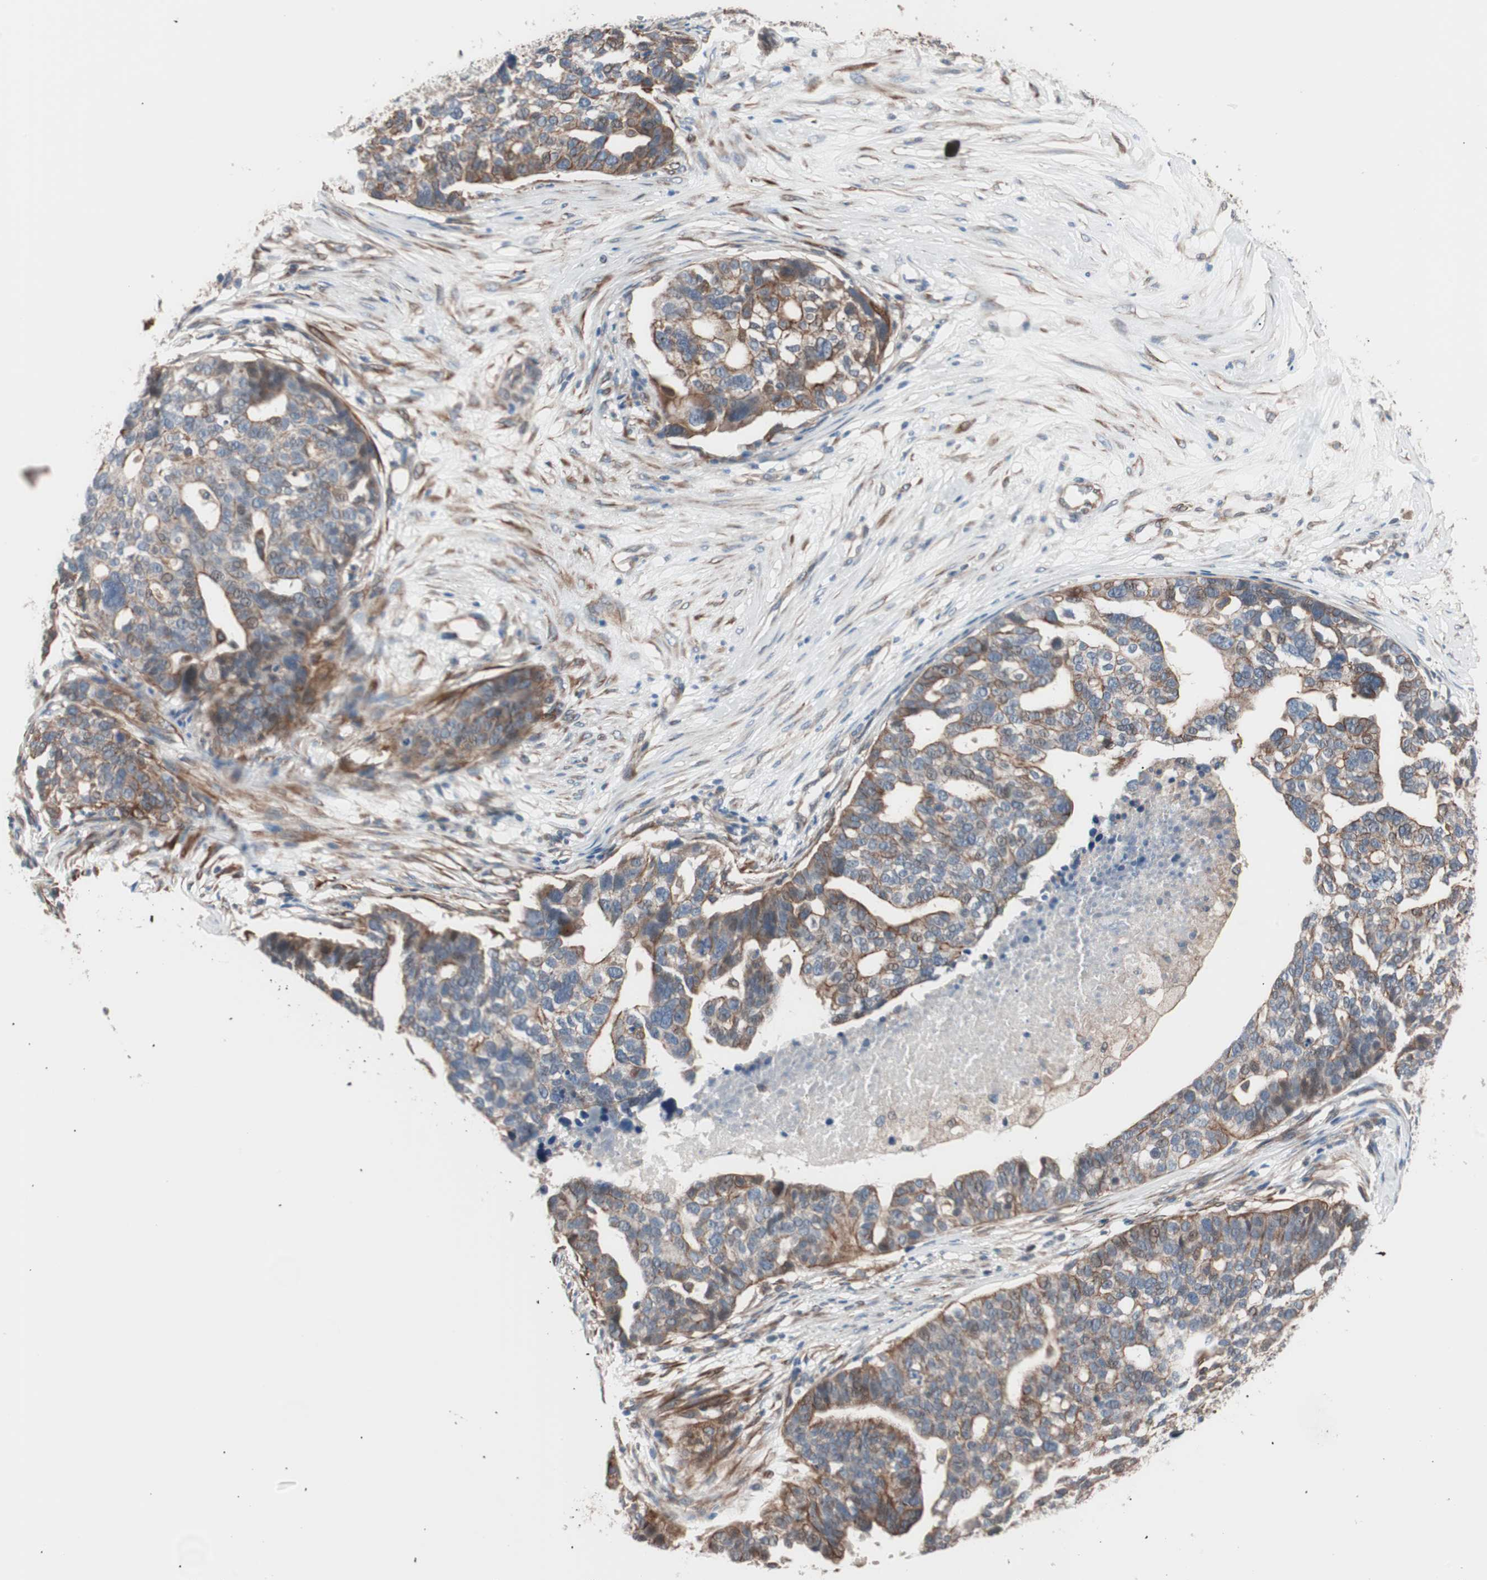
{"staining": {"intensity": "moderate", "quantity": "25%-75%", "location": "cytoplasmic/membranous"}, "tissue": "ovarian cancer", "cell_type": "Tumor cells", "image_type": "cancer", "snomed": [{"axis": "morphology", "description": "Cystadenocarcinoma, serous, NOS"}, {"axis": "topography", "description": "Ovary"}], "caption": "The histopathology image displays immunohistochemical staining of serous cystadenocarcinoma (ovarian). There is moderate cytoplasmic/membranous staining is appreciated in approximately 25%-75% of tumor cells. (Brightfield microscopy of DAB IHC at high magnification).", "gene": "SMG1", "patient": {"sex": "female", "age": 59}}